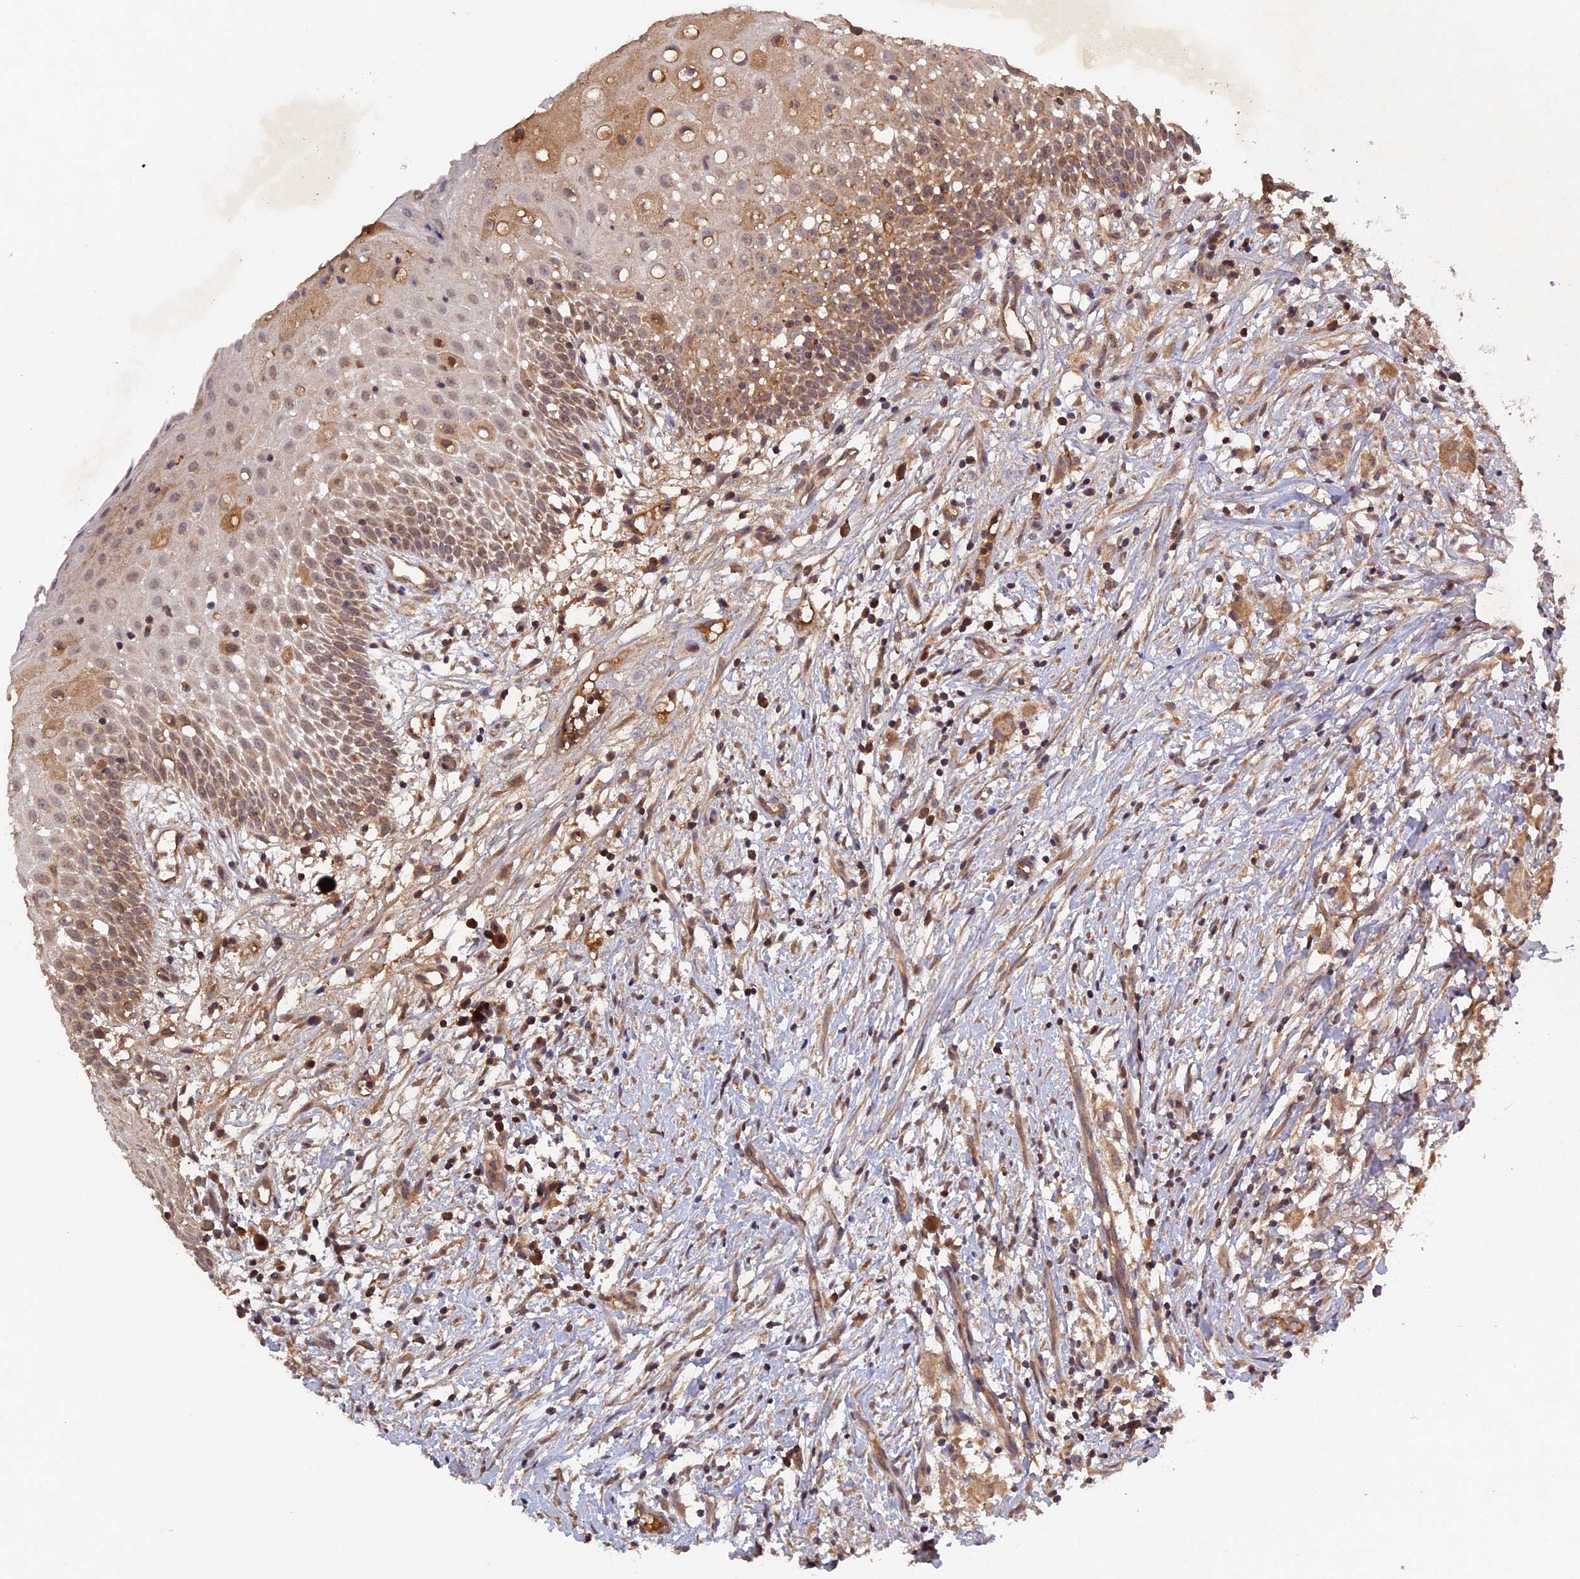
{"staining": {"intensity": "weak", "quantity": ">75%", "location": "cytoplasmic/membranous"}, "tissue": "oral mucosa", "cell_type": "Squamous epithelial cells", "image_type": "normal", "snomed": [{"axis": "morphology", "description": "Normal tissue, NOS"}, {"axis": "topography", "description": "Oral tissue"}], "caption": "Oral mucosa stained with IHC reveals weak cytoplasmic/membranous positivity in approximately >75% of squamous epithelial cells.", "gene": "RAB15", "patient": {"sex": "female", "age": 69}}